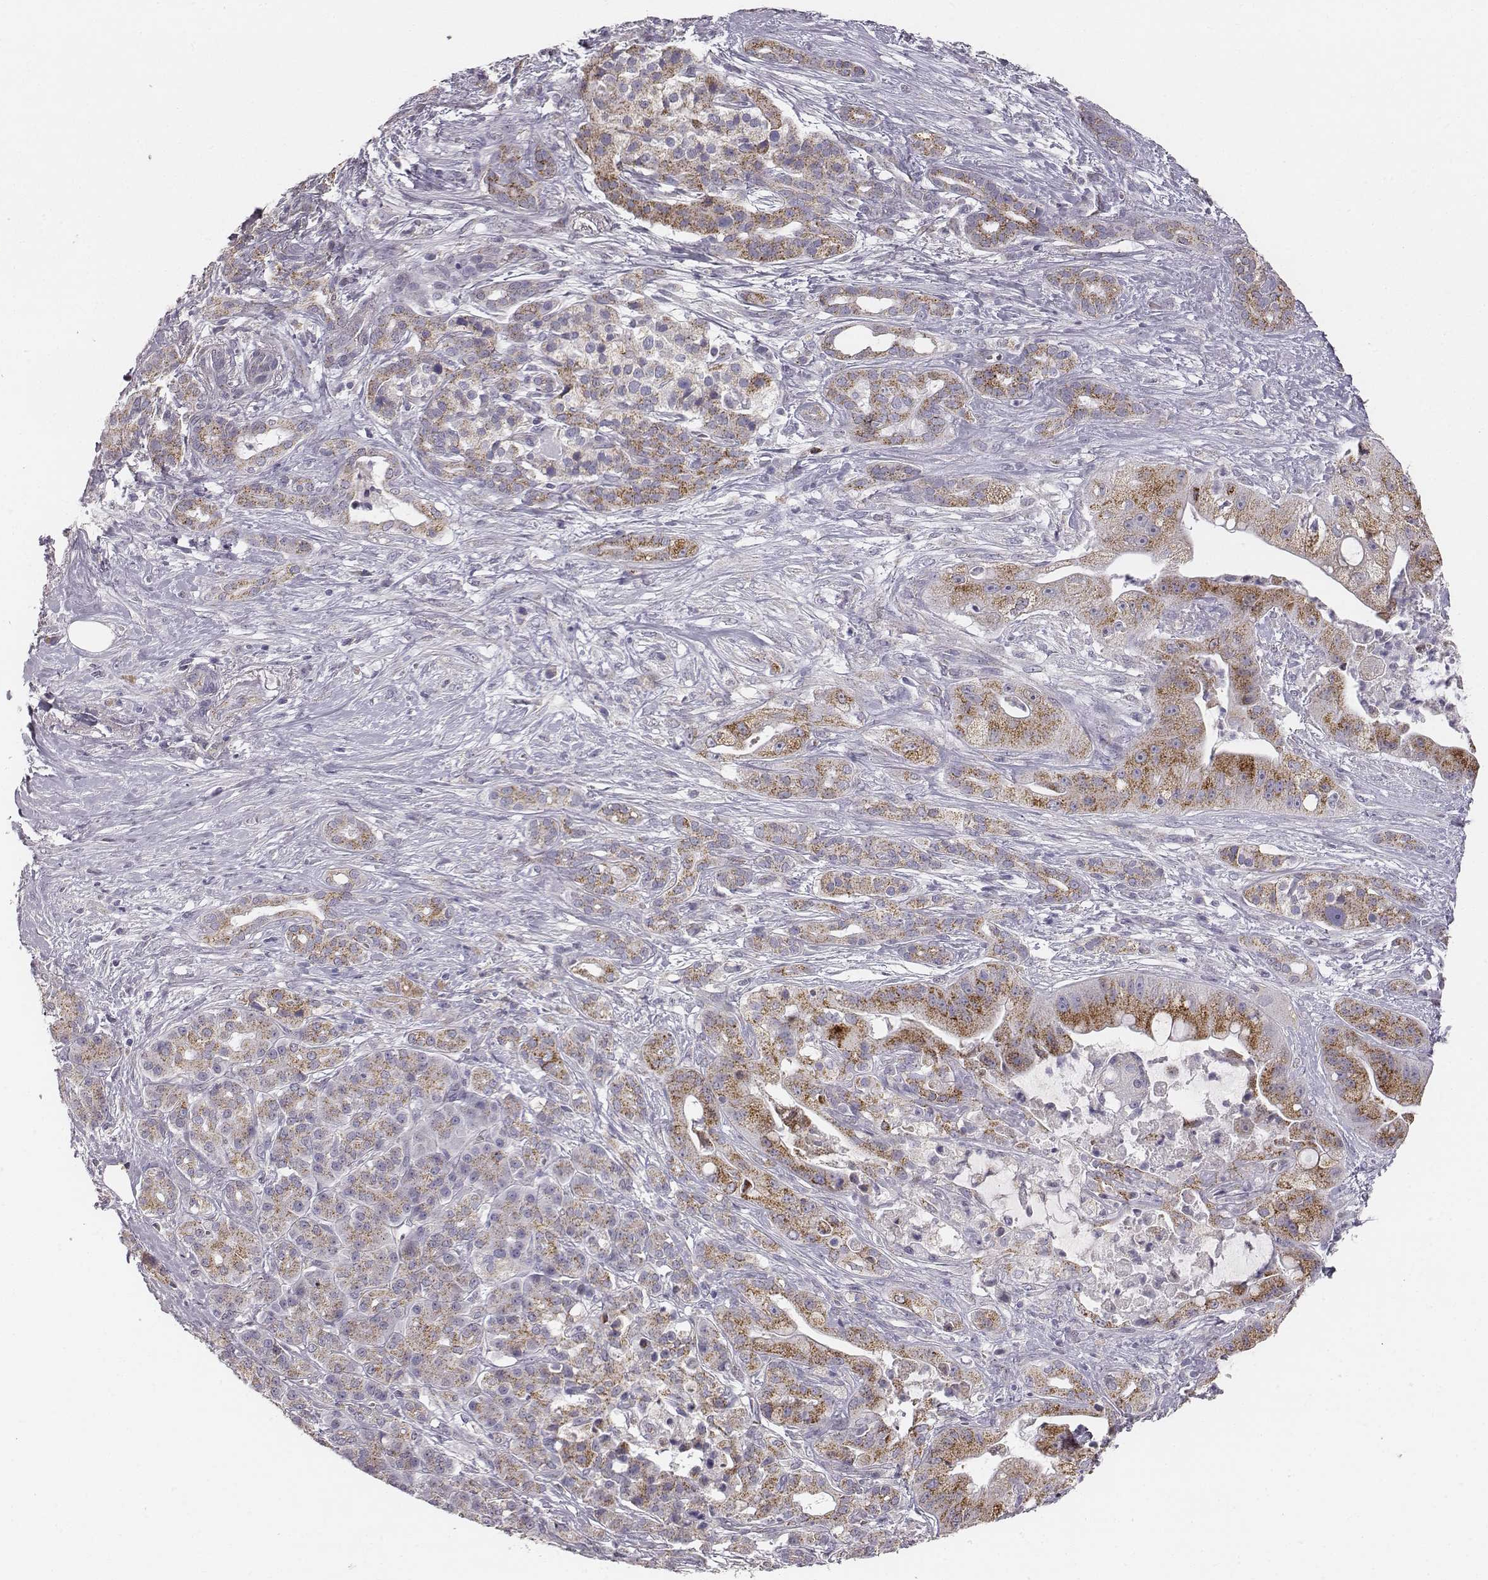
{"staining": {"intensity": "moderate", "quantity": ">75%", "location": "cytoplasmic/membranous"}, "tissue": "pancreatic cancer", "cell_type": "Tumor cells", "image_type": "cancer", "snomed": [{"axis": "morphology", "description": "Normal tissue, NOS"}, {"axis": "morphology", "description": "Inflammation, NOS"}, {"axis": "morphology", "description": "Adenocarcinoma, NOS"}, {"axis": "topography", "description": "Pancreas"}], "caption": "The micrograph demonstrates a brown stain indicating the presence of a protein in the cytoplasmic/membranous of tumor cells in pancreatic cancer.", "gene": "ABCD3", "patient": {"sex": "male", "age": 57}}